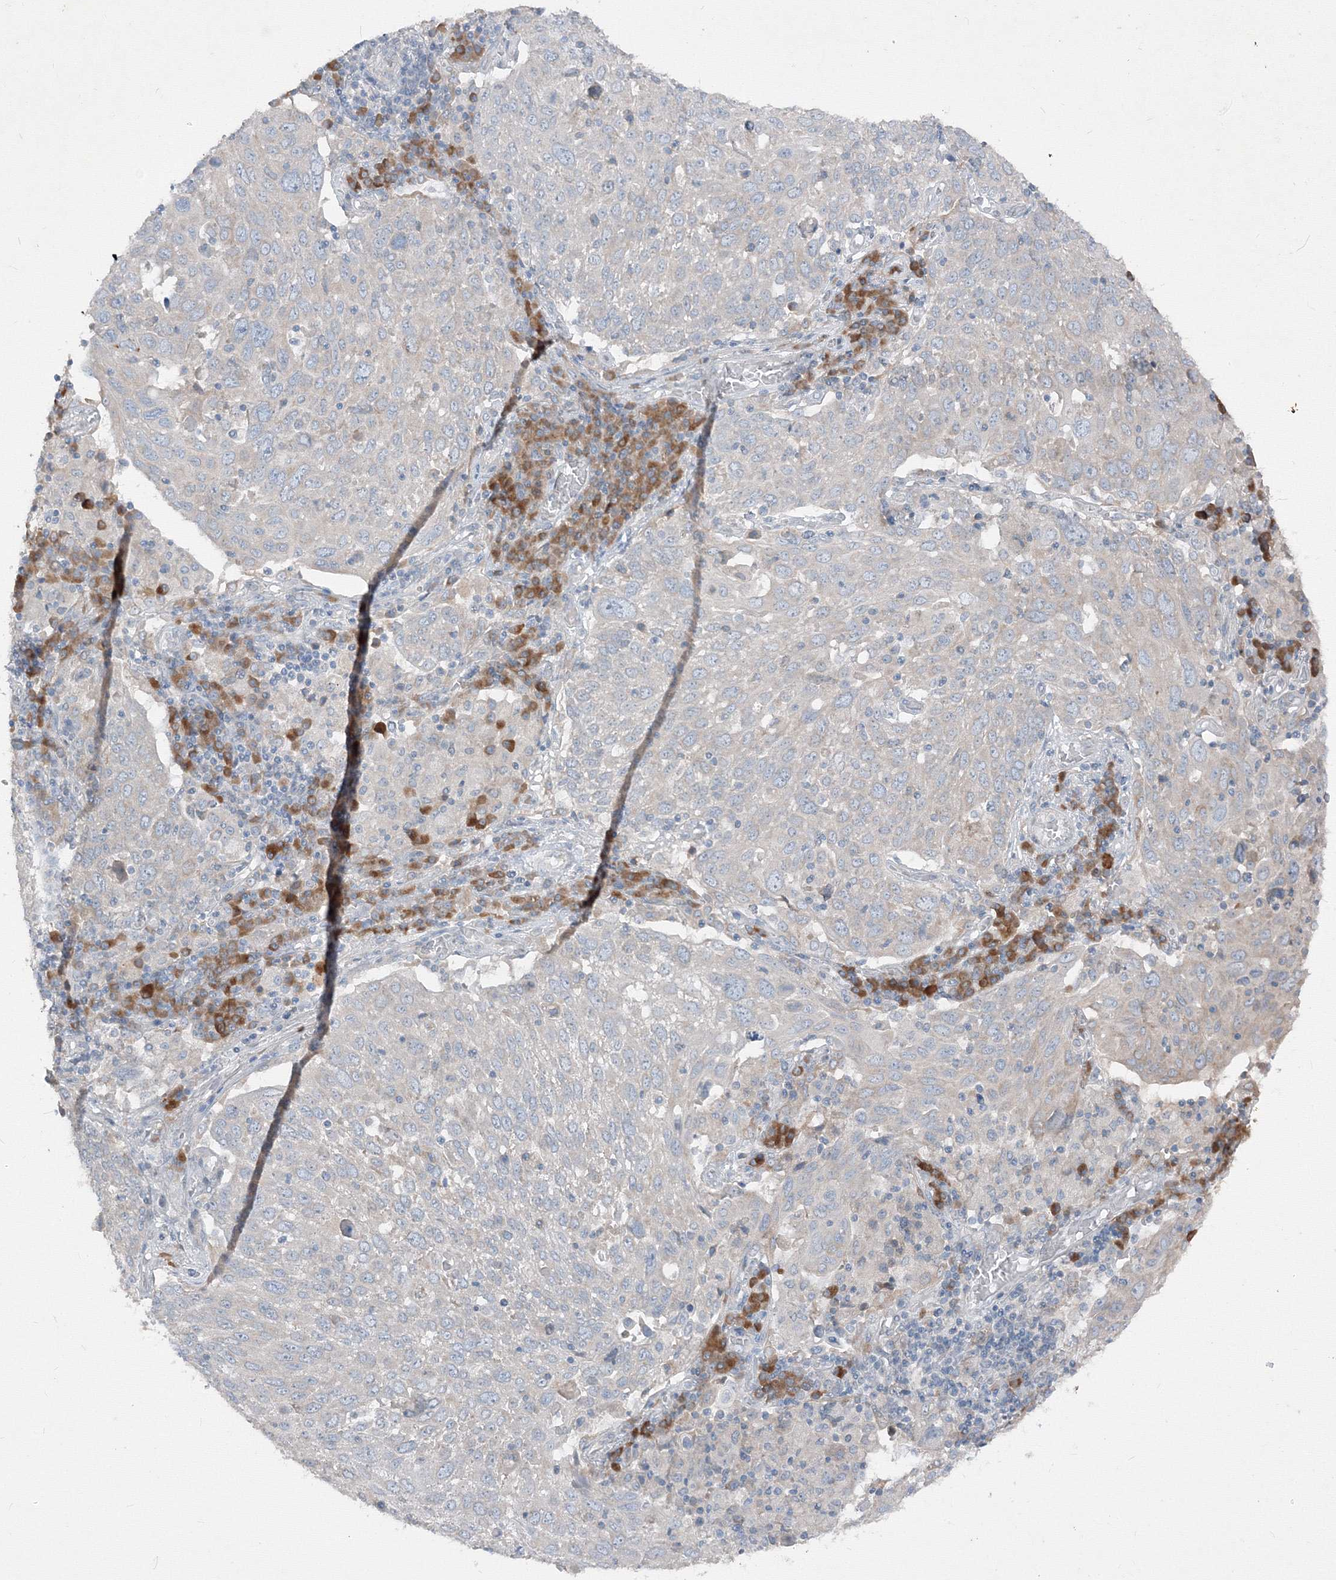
{"staining": {"intensity": "negative", "quantity": "none", "location": "none"}, "tissue": "lung cancer", "cell_type": "Tumor cells", "image_type": "cancer", "snomed": [{"axis": "morphology", "description": "Squamous cell carcinoma, NOS"}, {"axis": "topography", "description": "Lung"}], "caption": "There is no significant staining in tumor cells of lung cancer (squamous cell carcinoma). Brightfield microscopy of immunohistochemistry stained with DAB (3,3'-diaminobenzidine) (brown) and hematoxylin (blue), captured at high magnification.", "gene": "IFNAR1", "patient": {"sex": "male", "age": 65}}